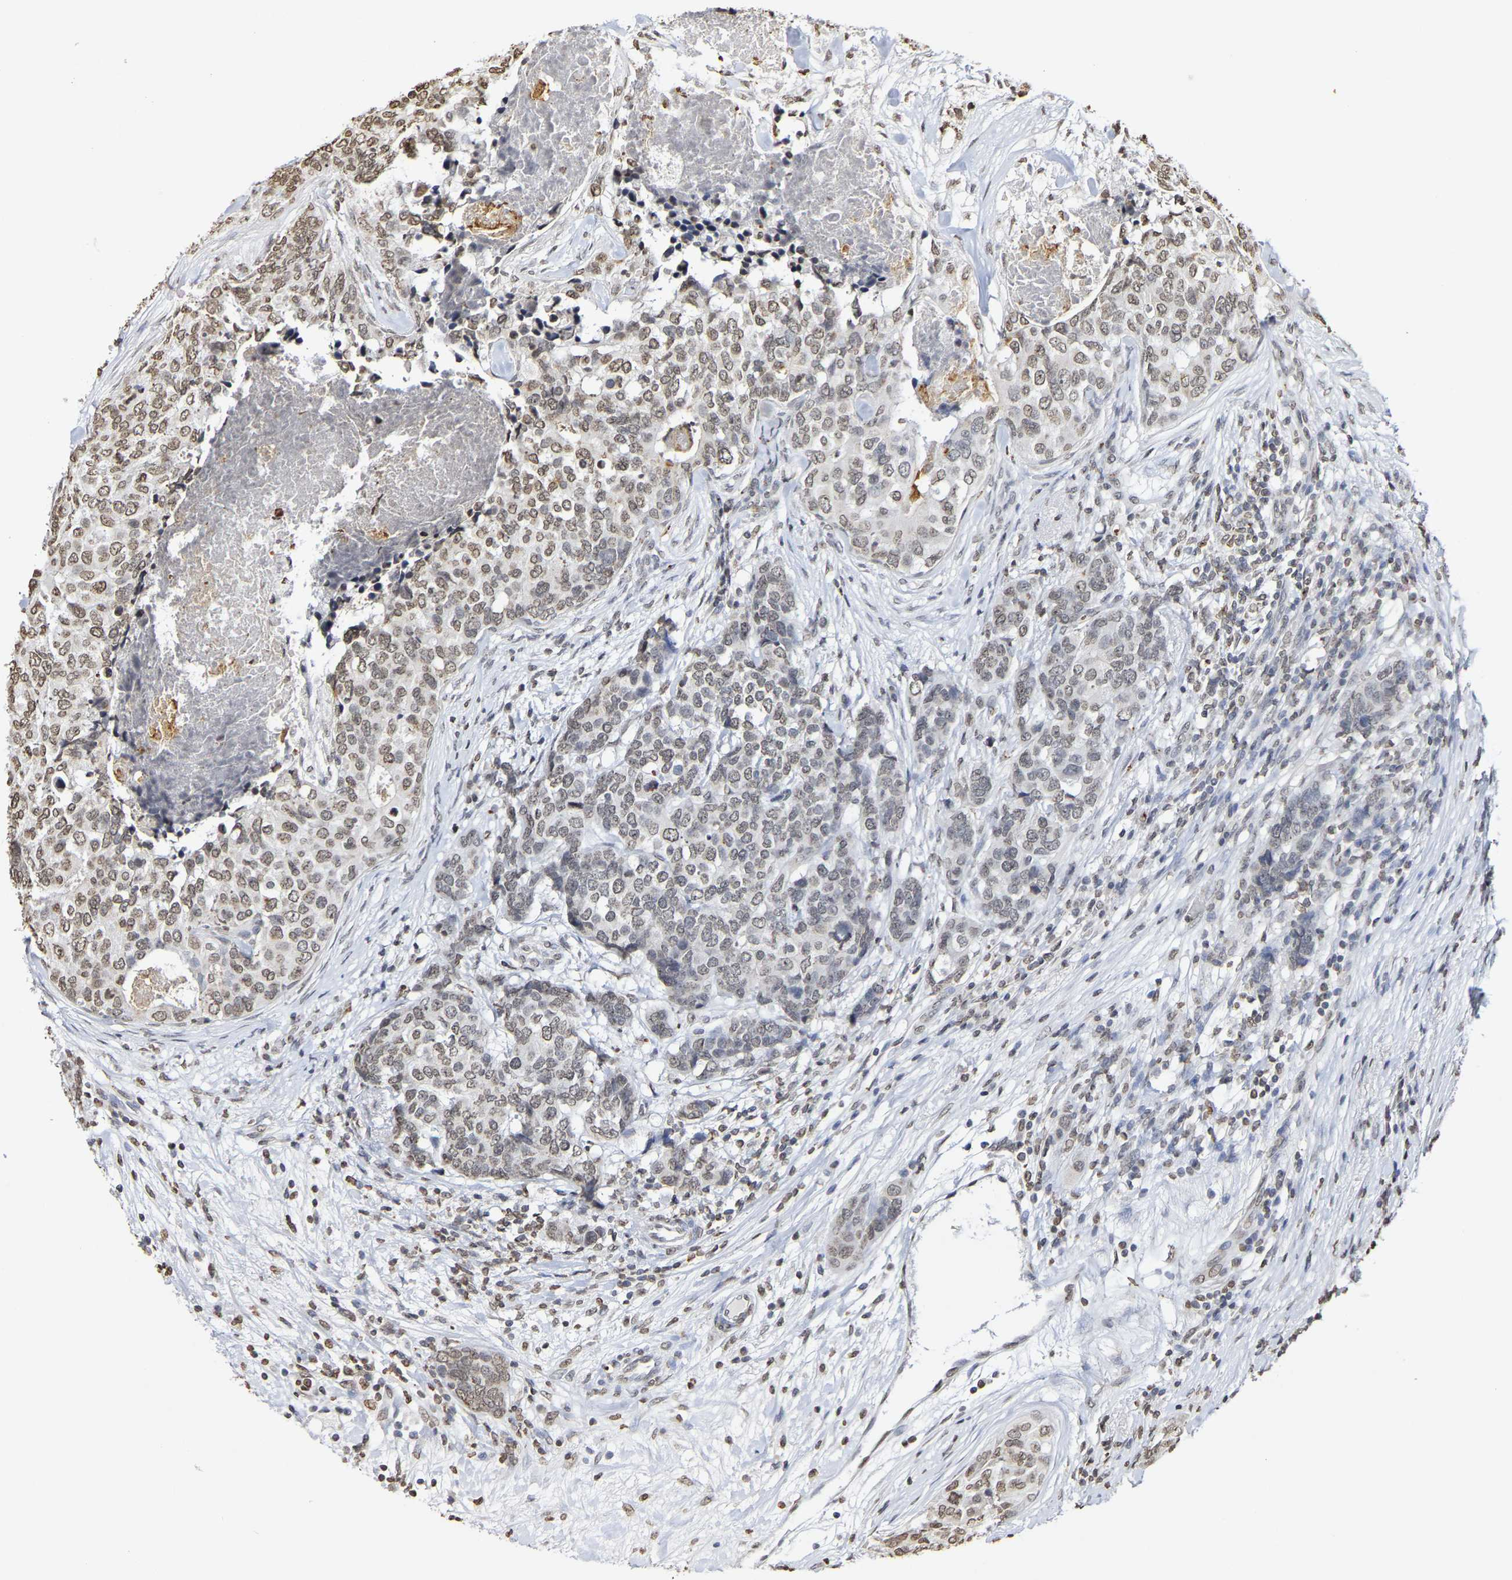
{"staining": {"intensity": "weak", "quantity": ">75%", "location": "nuclear"}, "tissue": "breast cancer", "cell_type": "Tumor cells", "image_type": "cancer", "snomed": [{"axis": "morphology", "description": "Lobular carcinoma"}, {"axis": "topography", "description": "Breast"}], "caption": "Human lobular carcinoma (breast) stained with a protein marker shows weak staining in tumor cells.", "gene": "ATF4", "patient": {"sex": "female", "age": 59}}